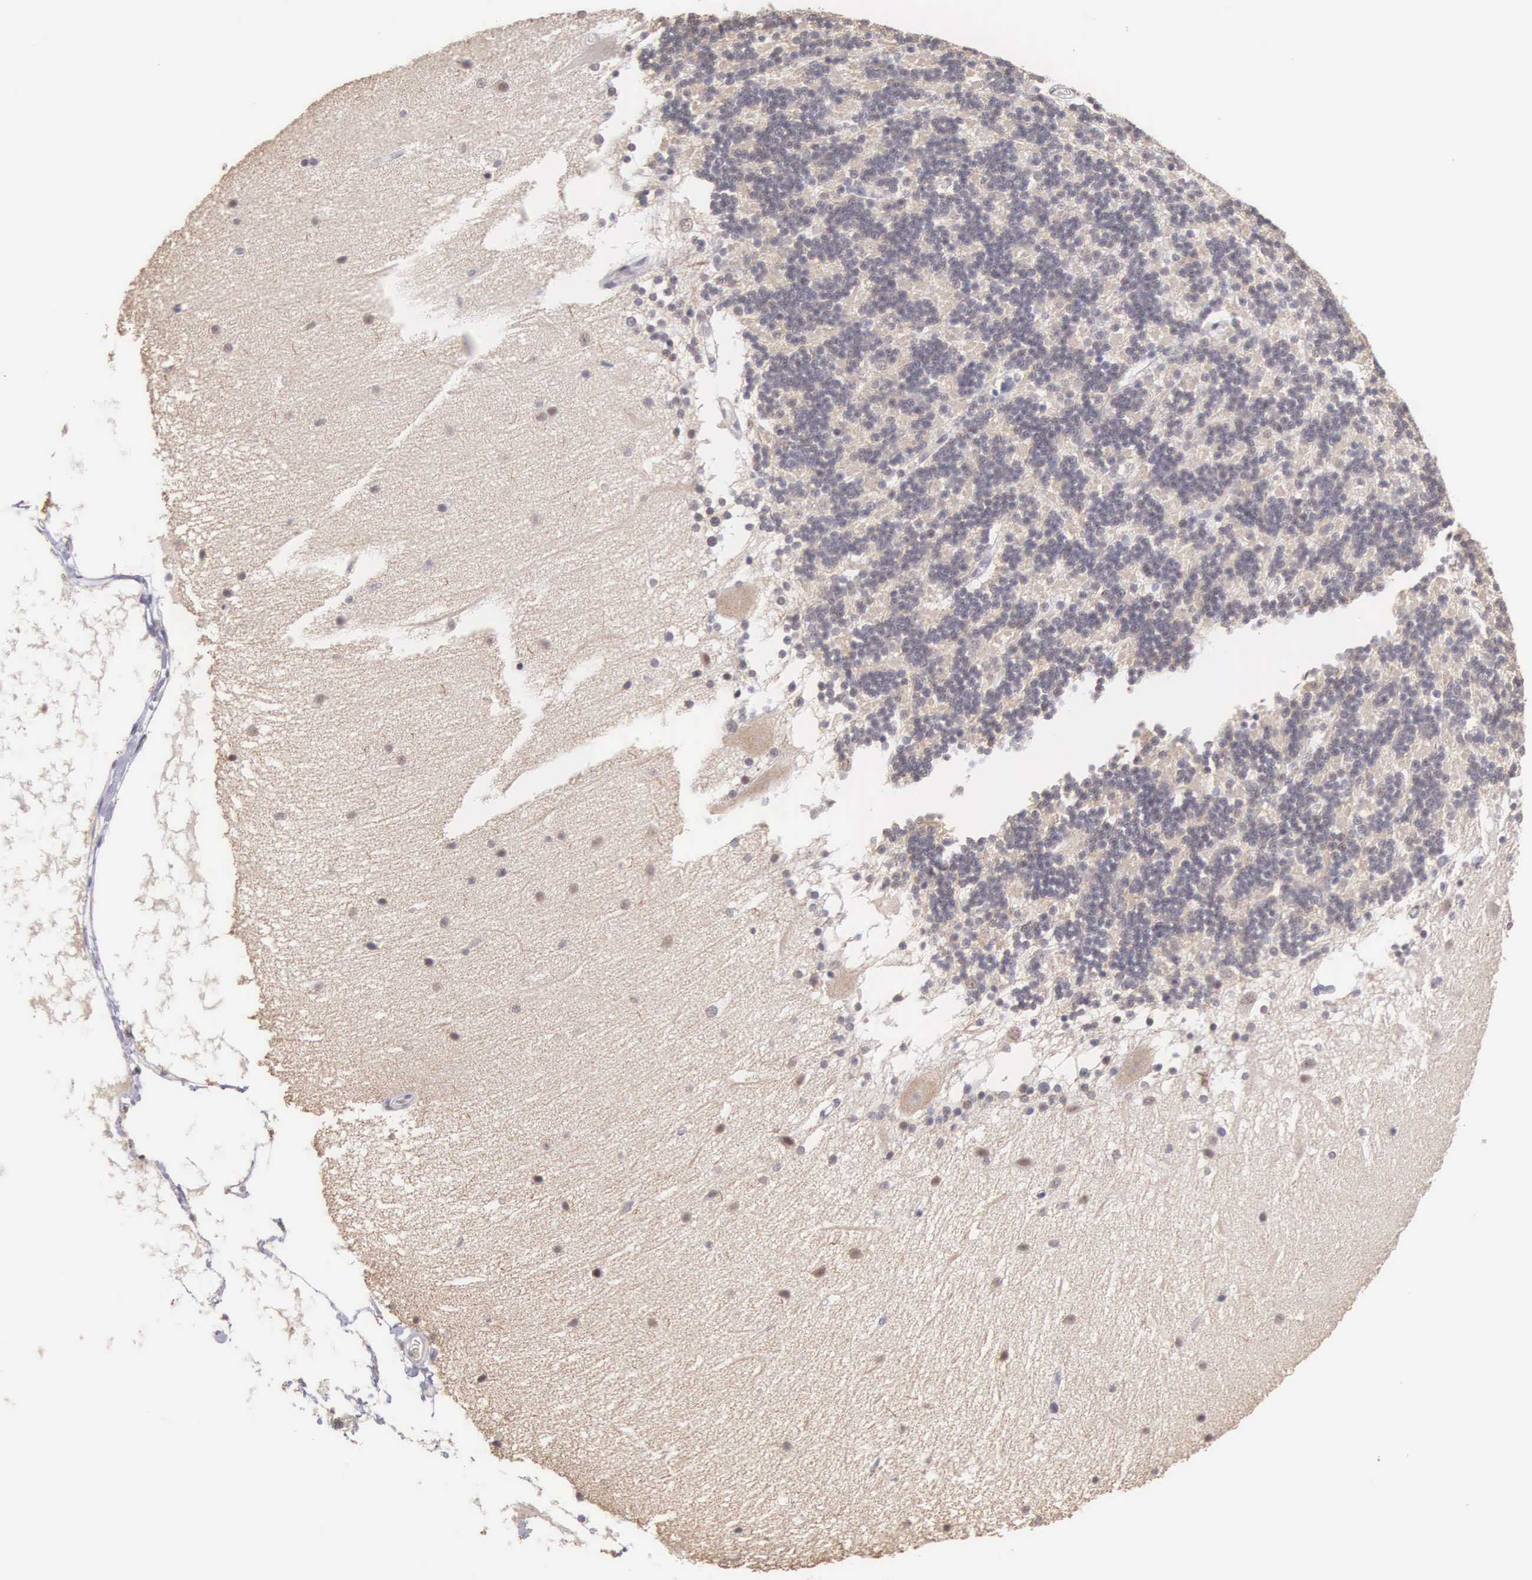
{"staining": {"intensity": "negative", "quantity": "none", "location": "none"}, "tissue": "cerebellum", "cell_type": "Cells in granular layer", "image_type": "normal", "snomed": [{"axis": "morphology", "description": "Normal tissue, NOS"}, {"axis": "topography", "description": "Cerebellum"}], "caption": "Image shows no significant protein positivity in cells in granular layer of benign cerebellum.", "gene": "HMGXB4", "patient": {"sex": "female", "age": 54}}